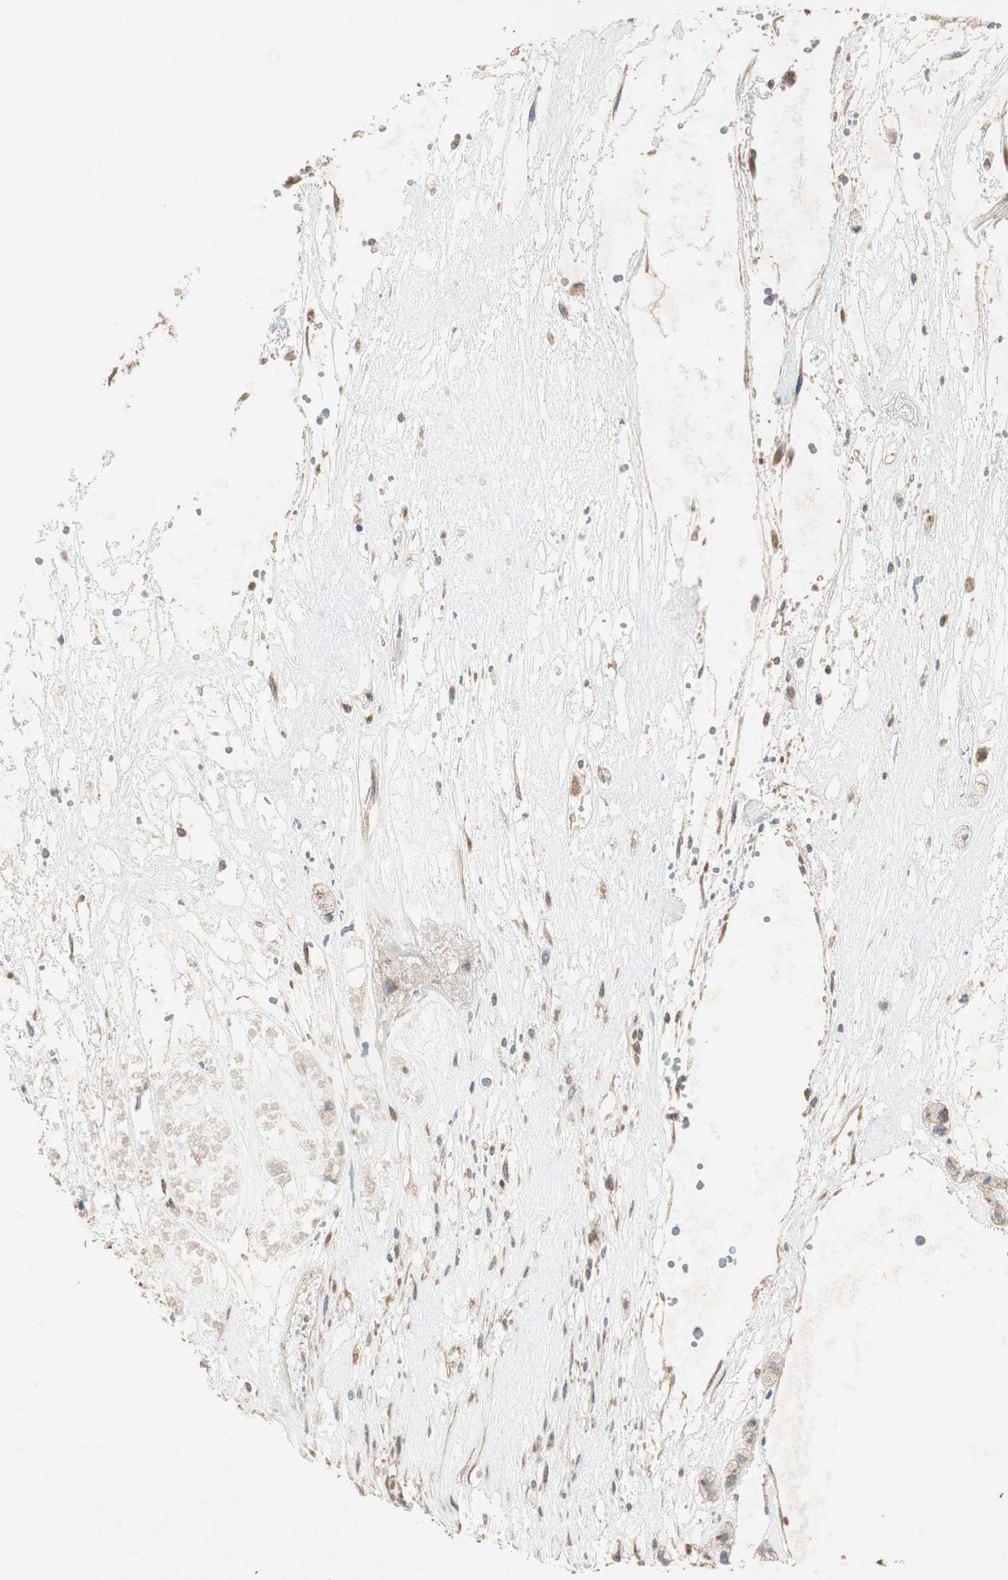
{"staining": {"intensity": "weak", "quantity": ">75%", "location": "cytoplasmic/membranous"}, "tissue": "head and neck cancer", "cell_type": "Tumor cells", "image_type": "cancer", "snomed": [{"axis": "morphology", "description": "Adenocarcinoma, NOS"}, {"axis": "morphology", "description": "Adenoma, NOS"}, {"axis": "topography", "description": "Head-Neck"}], "caption": "Head and neck adenoma stained for a protein reveals weak cytoplasmic/membranous positivity in tumor cells. (DAB IHC with brightfield microscopy, high magnification).", "gene": "BTN3A3", "patient": {"sex": "female", "age": 55}}